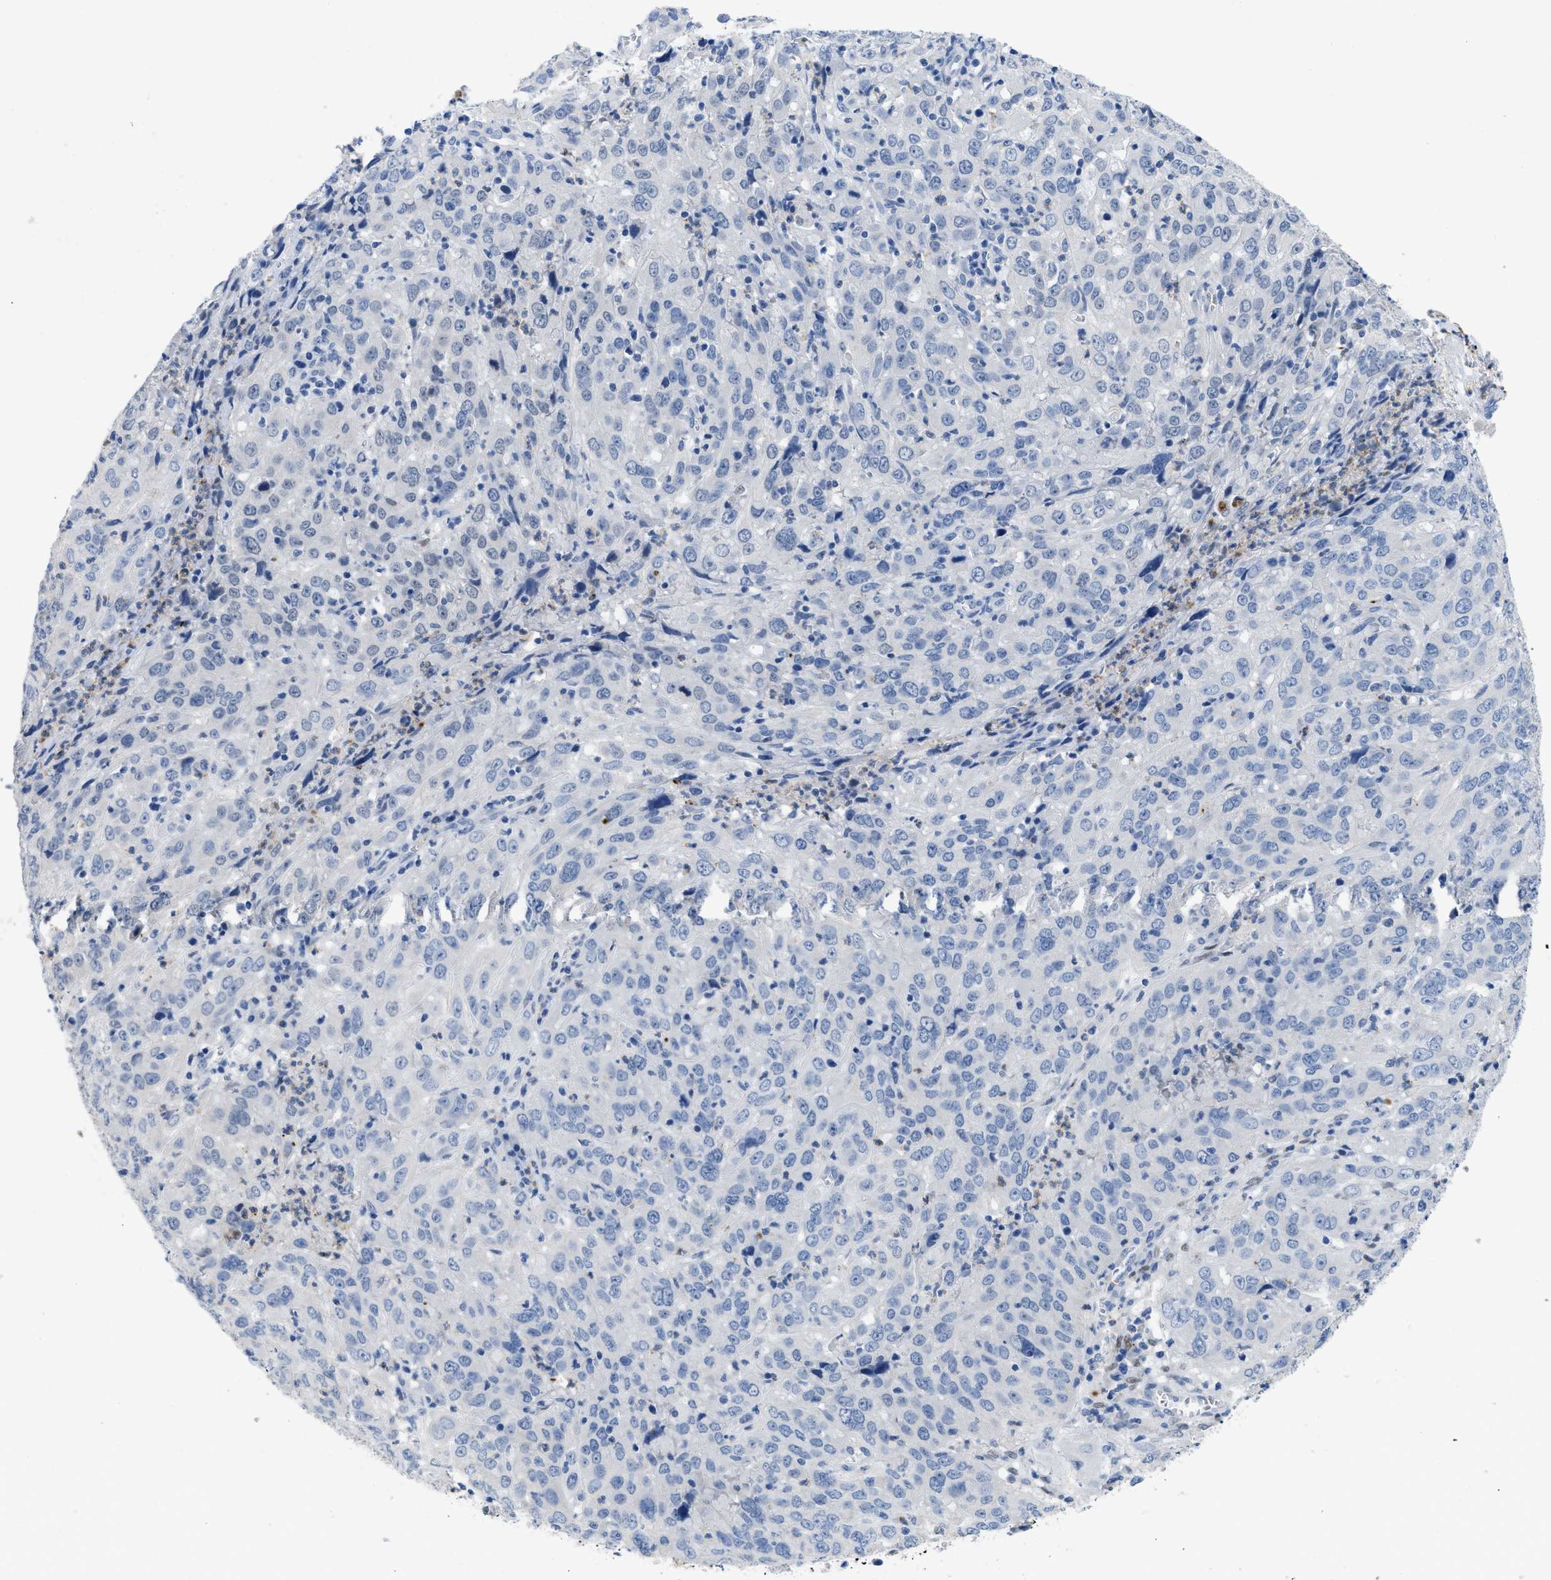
{"staining": {"intensity": "negative", "quantity": "none", "location": "none"}, "tissue": "cervical cancer", "cell_type": "Tumor cells", "image_type": "cancer", "snomed": [{"axis": "morphology", "description": "Squamous cell carcinoma, NOS"}, {"axis": "topography", "description": "Cervix"}], "caption": "Cervical cancer was stained to show a protein in brown. There is no significant staining in tumor cells.", "gene": "NFIX", "patient": {"sex": "female", "age": 32}}